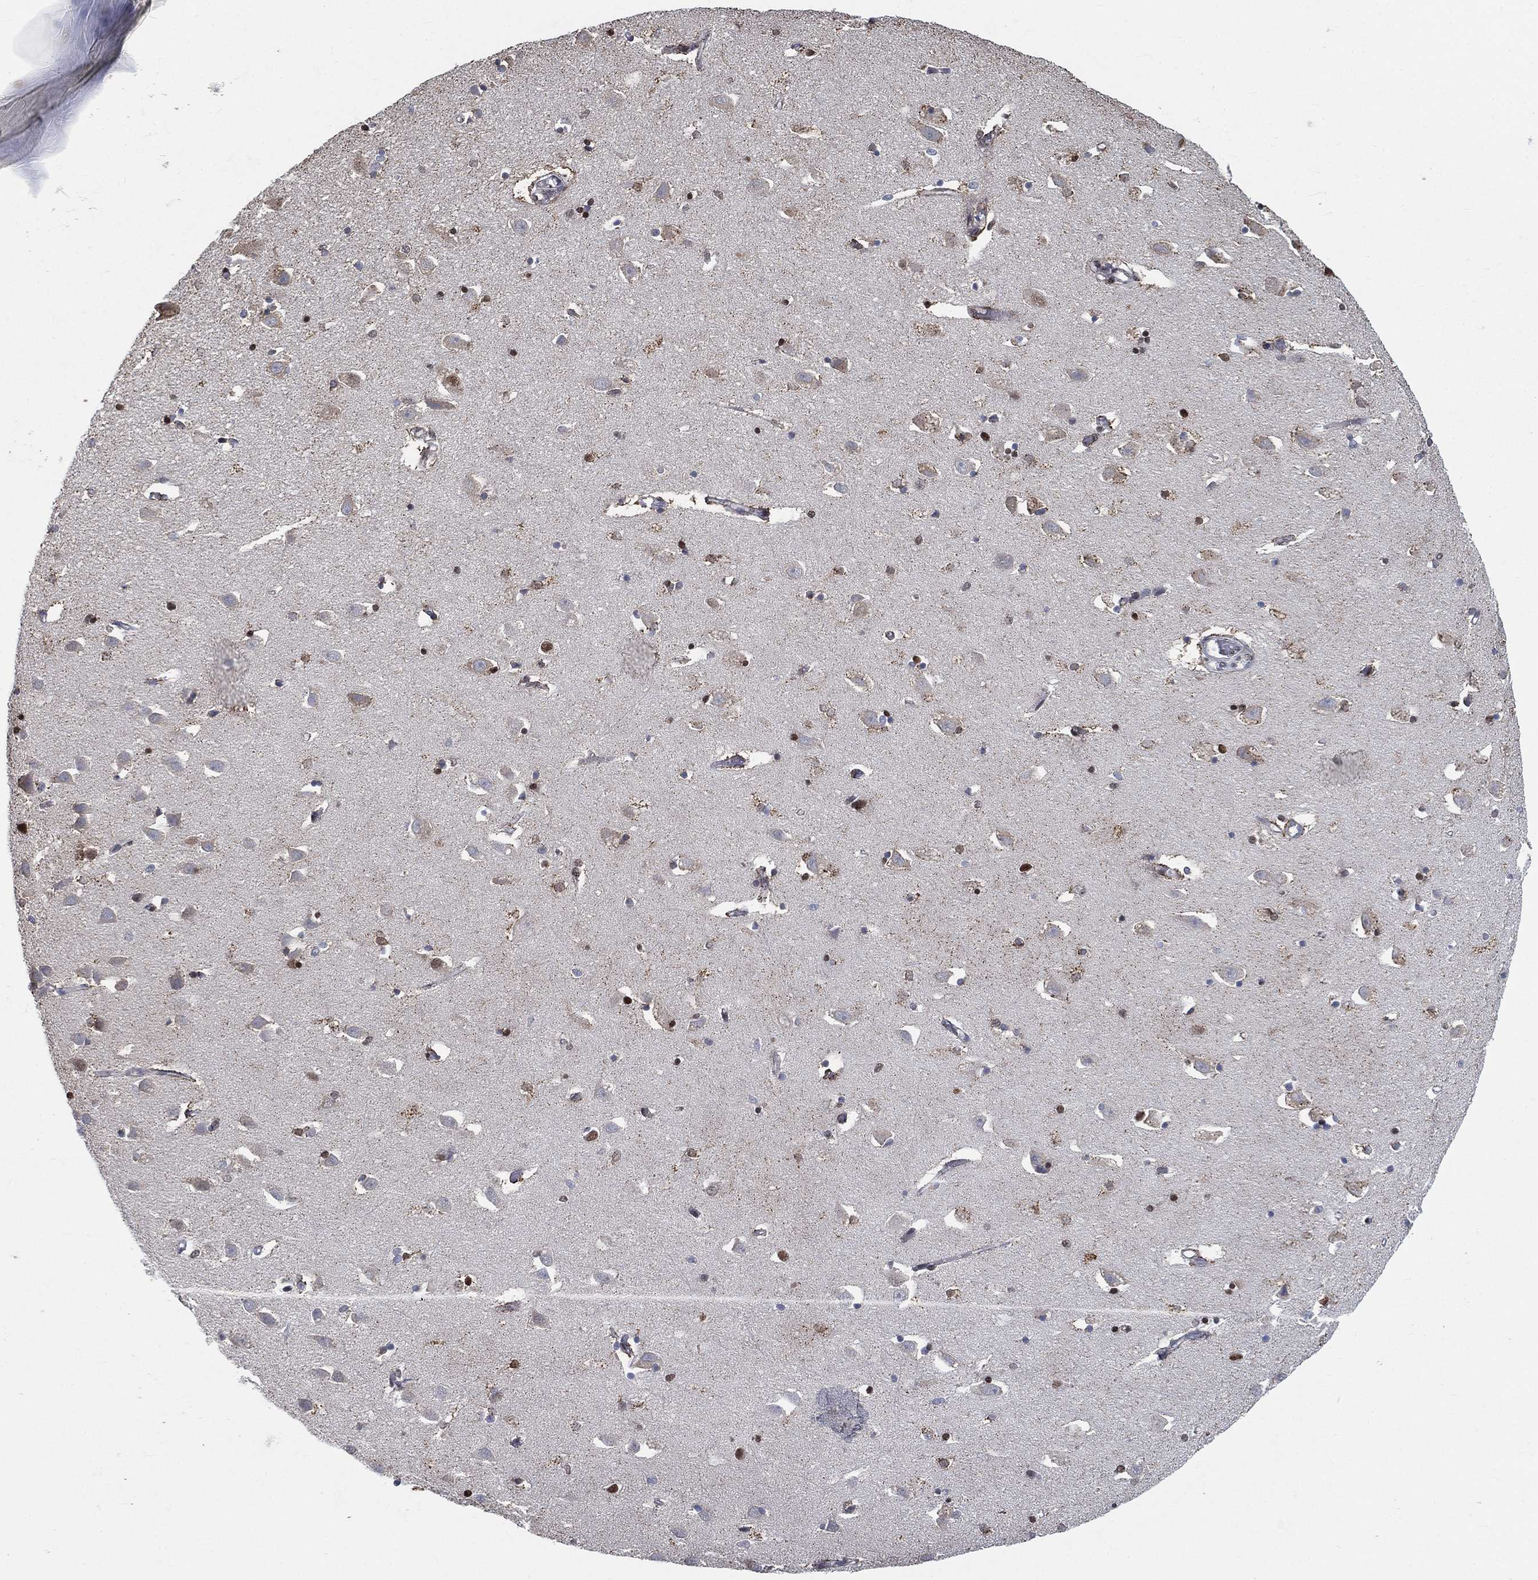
{"staining": {"intensity": "moderate", "quantity": "<25%", "location": "nuclear"}, "tissue": "hippocampus", "cell_type": "Glial cells", "image_type": "normal", "snomed": [{"axis": "morphology", "description": "Normal tissue, NOS"}, {"axis": "topography", "description": "Lateral ventricle wall"}, {"axis": "topography", "description": "Hippocampus"}], "caption": "About <25% of glial cells in normal human hippocampus display moderate nuclear protein expression as visualized by brown immunohistochemical staining.", "gene": "YLPM1", "patient": {"sex": "female", "age": 63}}